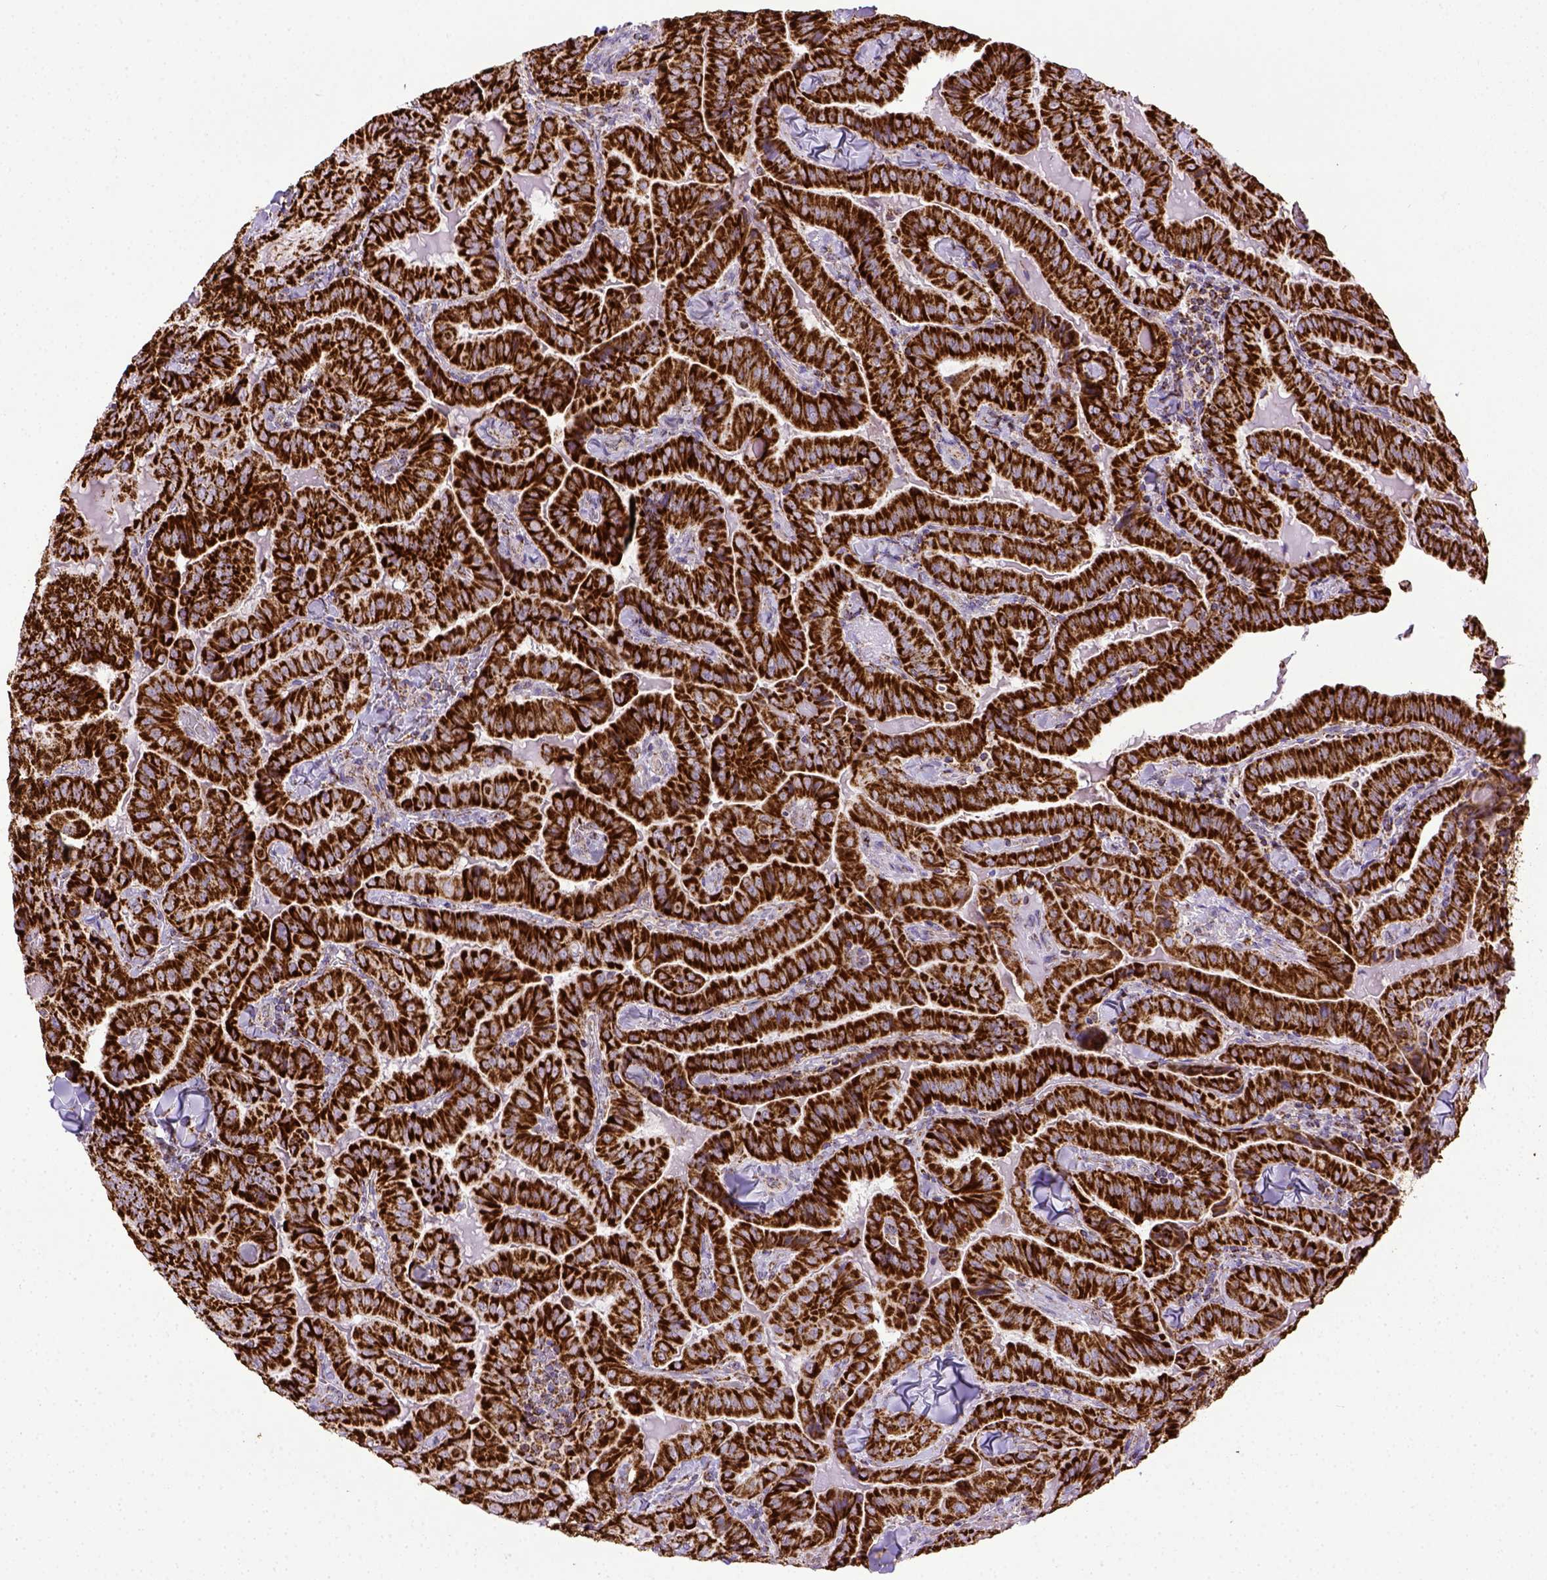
{"staining": {"intensity": "strong", "quantity": ">75%", "location": "cytoplasmic/membranous"}, "tissue": "thyroid cancer", "cell_type": "Tumor cells", "image_type": "cancer", "snomed": [{"axis": "morphology", "description": "Papillary adenocarcinoma, NOS"}, {"axis": "topography", "description": "Thyroid gland"}], "caption": "A high amount of strong cytoplasmic/membranous staining is present in about >75% of tumor cells in thyroid cancer tissue.", "gene": "MT-CO1", "patient": {"sex": "female", "age": 68}}